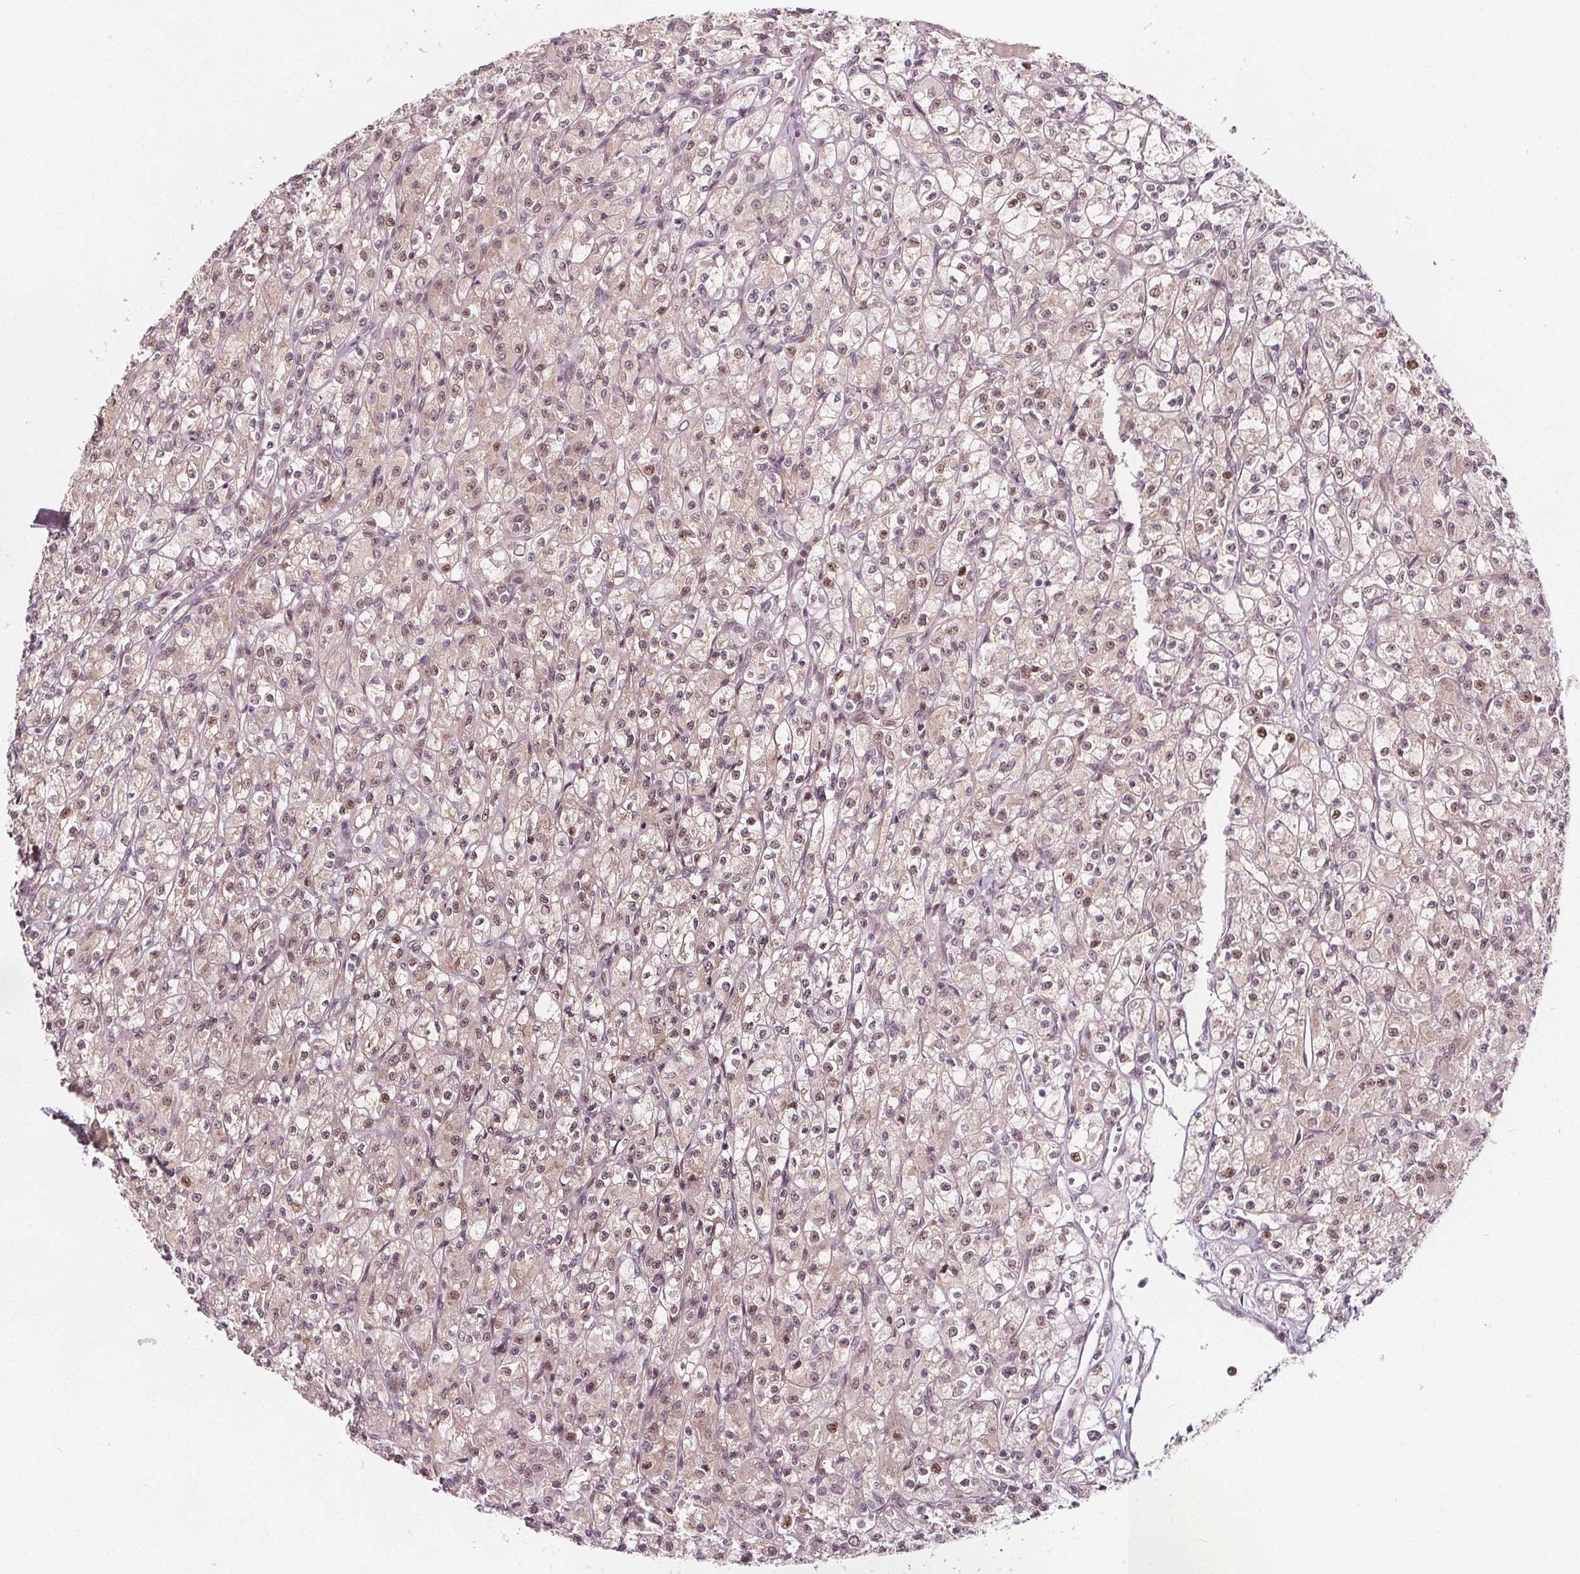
{"staining": {"intensity": "moderate", "quantity": "<25%", "location": "nuclear"}, "tissue": "renal cancer", "cell_type": "Tumor cells", "image_type": "cancer", "snomed": [{"axis": "morphology", "description": "Adenocarcinoma, NOS"}, {"axis": "topography", "description": "Kidney"}], "caption": "IHC photomicrograph of renal cancer stained for a protein (brown), which demonstrates low levels of moderate nuclear positivity in about <25% of tumor cells.", "gene": "AKT1S1", "patient": {"sex": "female", "age": 70}}